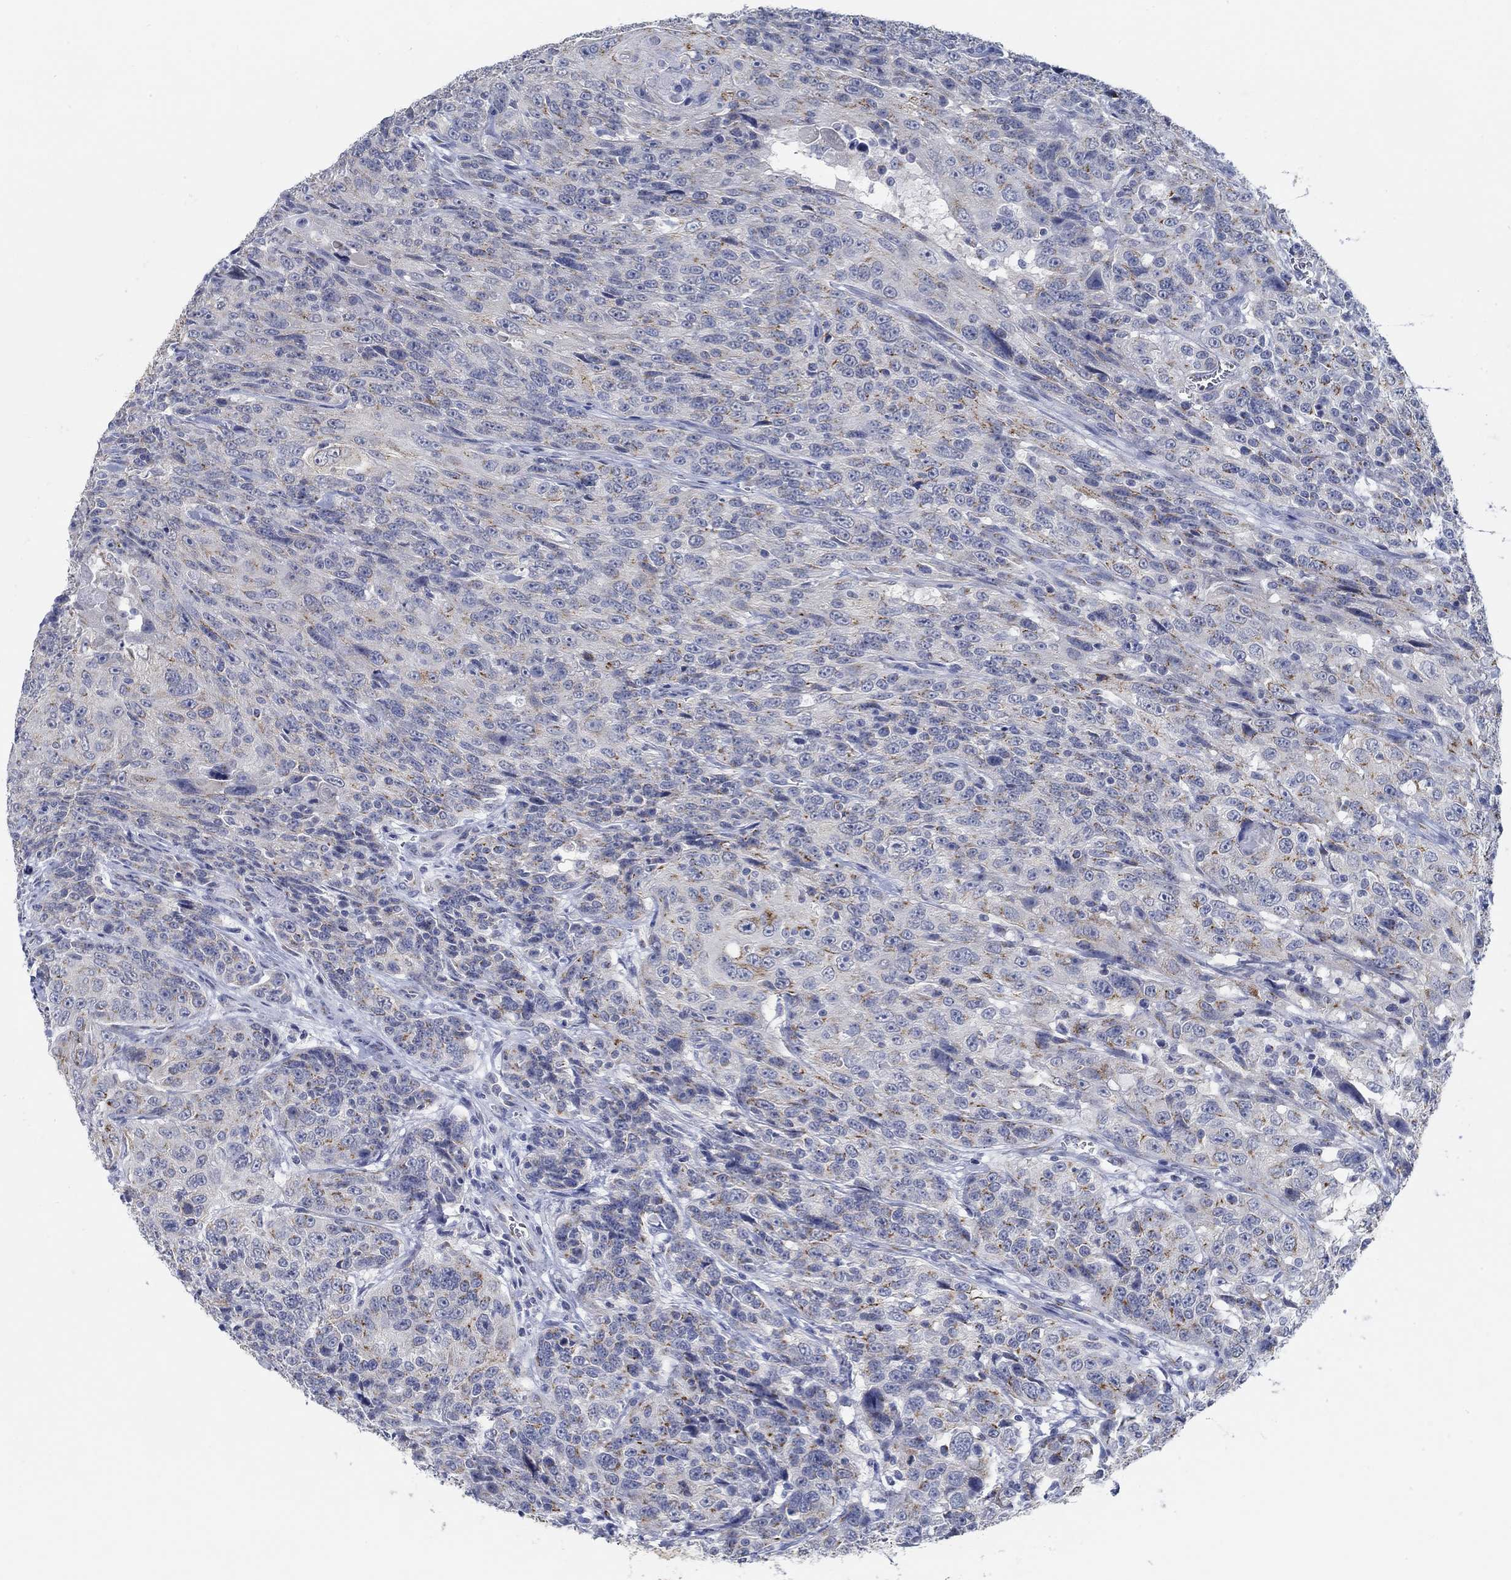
{"staining": {"intensity": "moderate", "quantity": "<25%", "location": "cytoplasmic/membranous"}, "tissue": "urothelial cancer", "cell_type": "Tumor cells", "image_type": "cancer", "snomed": [{"axis": "morphology", "description": "Urothelial carcinoma, NOS"}, {"axis": "morphology", "description": "Urothelial carcinoma, High grade"}, {"axis": "topography", "description": "Urinary bladder"}], "caption": "High-grade urothelial carcinoma stained with a protein marker reveals moderate staining in tumor cells.", "gene": "TEKT4", "patient": {"sex": "female", "age": 73}}